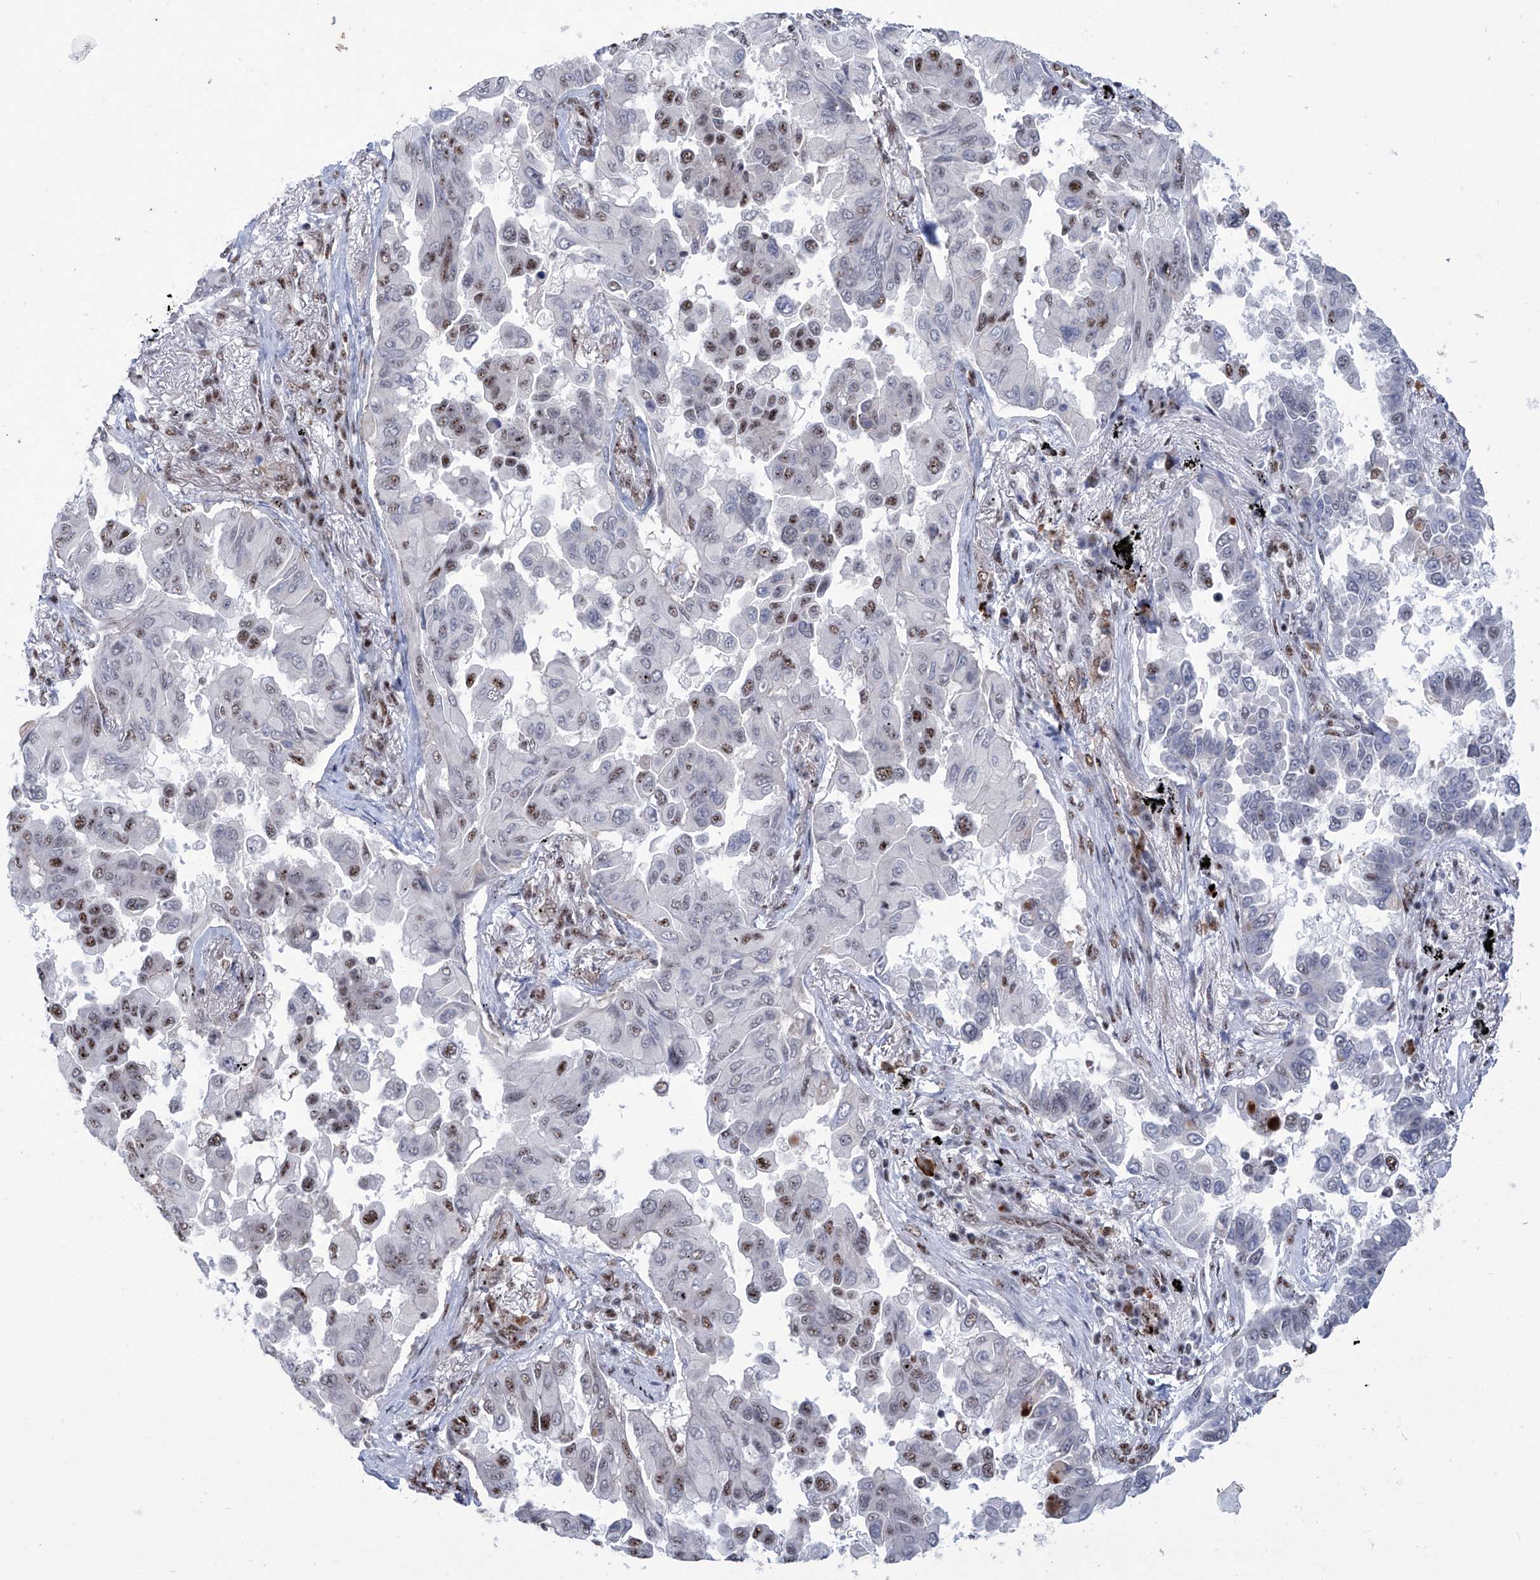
{"staining": {"intensity": "moderate", "quantity": "25%-75%", "location": "nuclear"}, "tissue": "lung cancer", "cell_type": "Tumor cells", "image_type": "cancer", "snomed": [{"axis": "morphology", "description": "Adenocarcinoma, NOS"}, {"axis": "topography", "description": "Lung"}], "caption": "There is medium levels of moderate nuclear staining in tumor cells of lung adenocarcinoma, as demonstrated by immunohistochemical staining (brown color).", "gene": "FBXL4", "patient": {"sex": "female", "age": 67}}